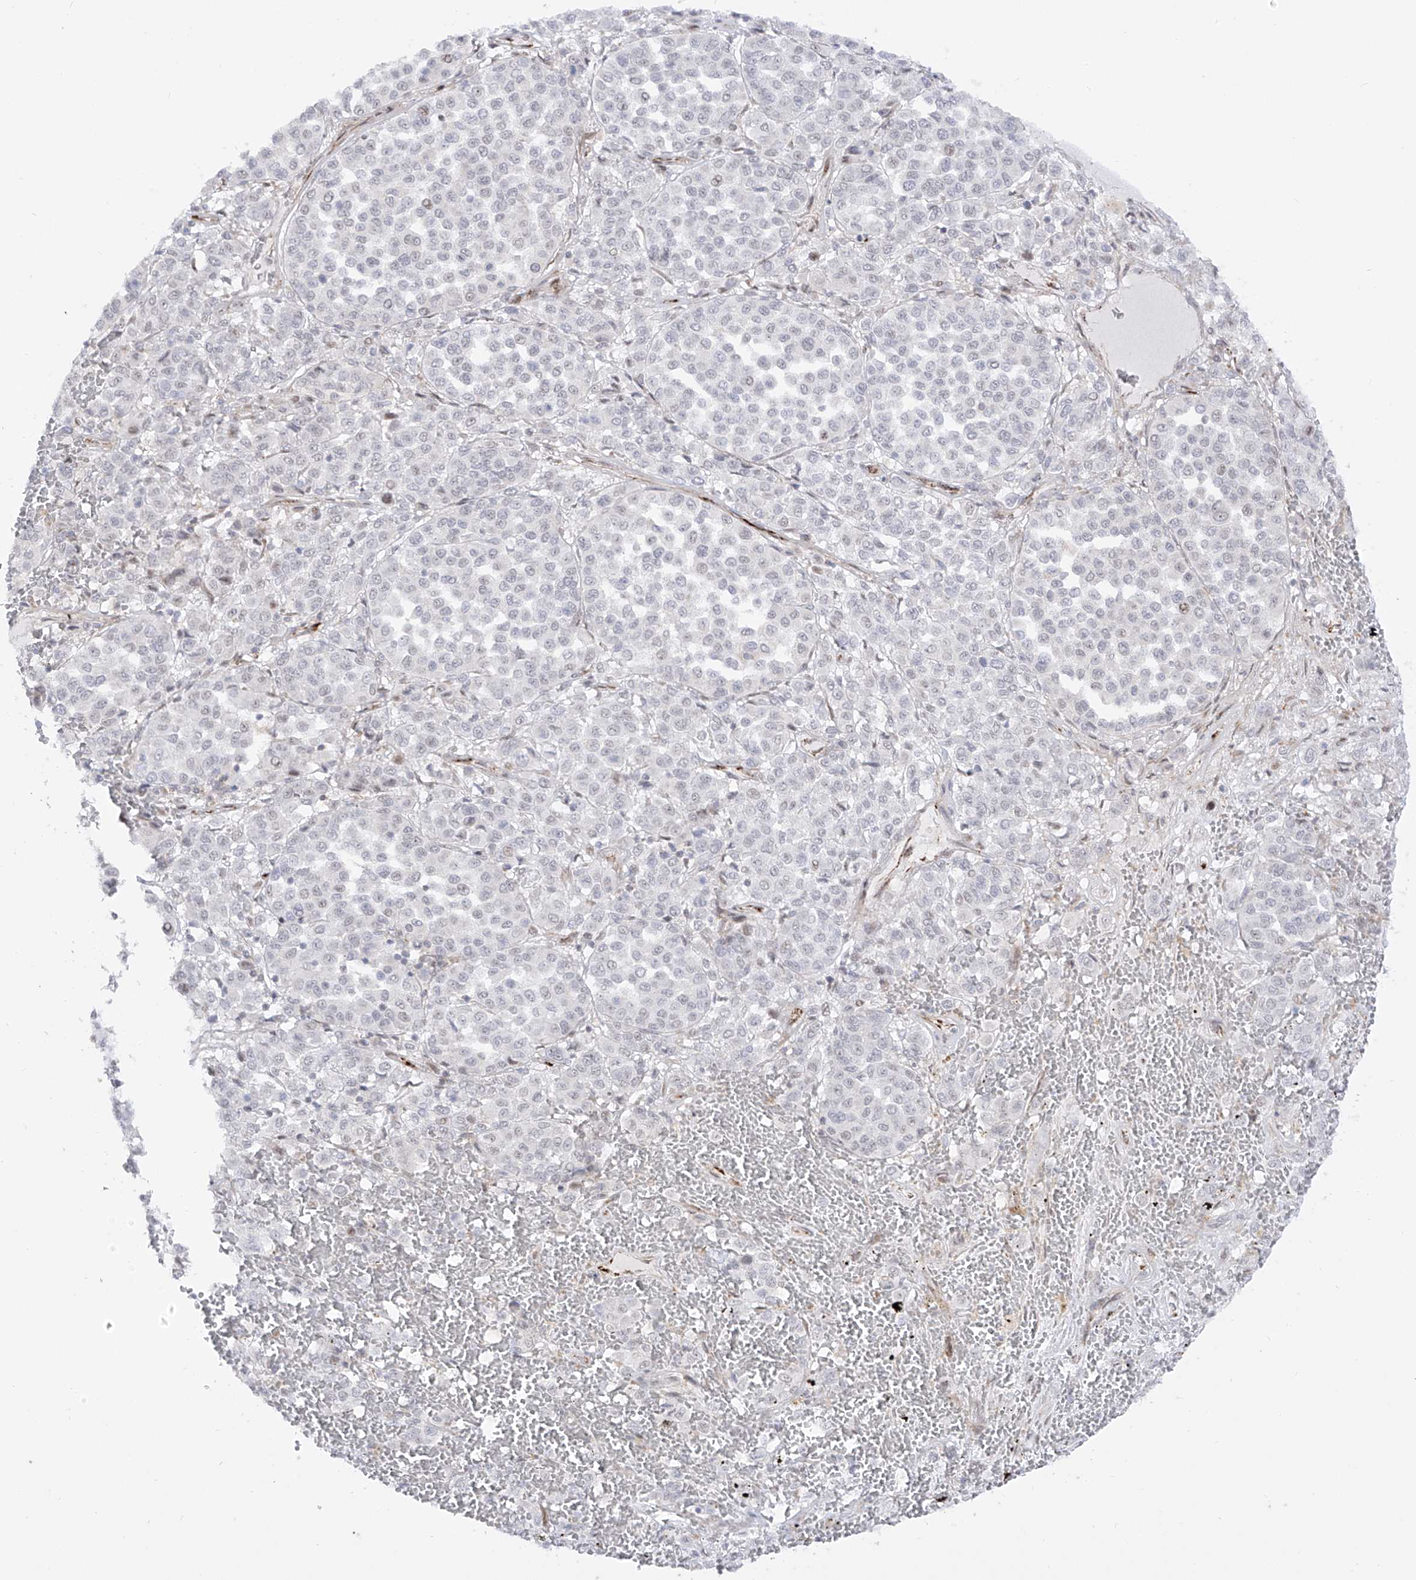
{"staining": {"intensity": "negative", "quantity": "none", "location": "none"}, "tissue": "melanoma", "cell_type": "Tumor cells", "image_type": "cancer", "snomed": [{"axis": "morphology", "description": "Malignant melanoma, Metastatic site"}, {"axis": "topography", "description": "Pancreas"}], "caption": "IHC micrograph of melanoma stained for a protein (brown), which shows no staining in tumor cells.", "gene": "ZNF180", "patient": {"sex": "female", "age": 30}}